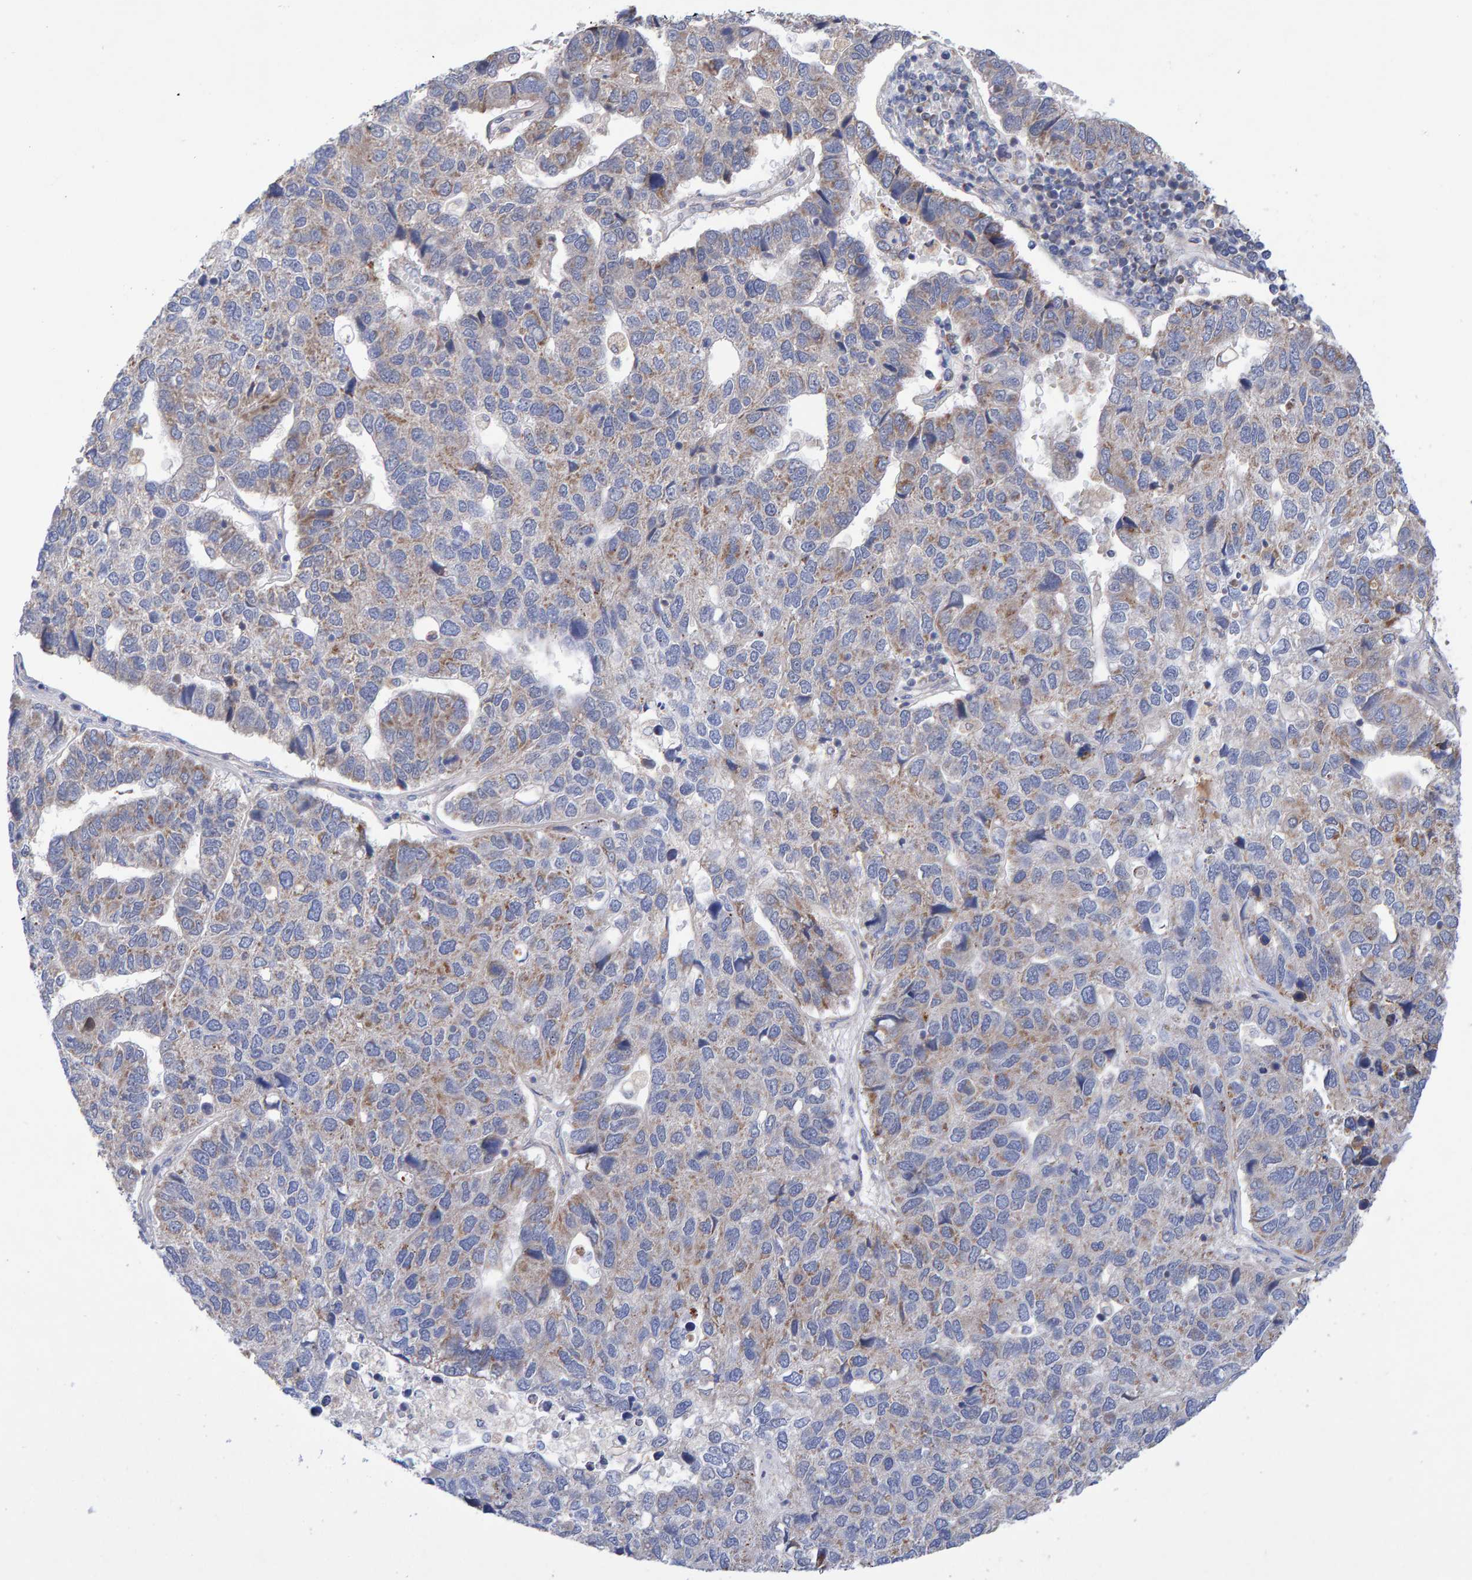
{"staining": {"intensity": "weak", "quantity": "<25%", "location": "cytoplasmic/membranous"}, "tissue": "pancreatic cancer", "cell_type": "Tumor cells", "image_type": "cancer", "snomed": [{"axis": "morphology", "description": "Adenocarcinoma, NOS"}, {"axis": "topography", "description": "Pancreas"}], "caption": "Adenocarcinoma (pancreatic) was stained to show a protein in brown. There is no significant staining in tumor cells.", "gene": "EFR3A", "patient": {"sex": "female", "age": 61}}